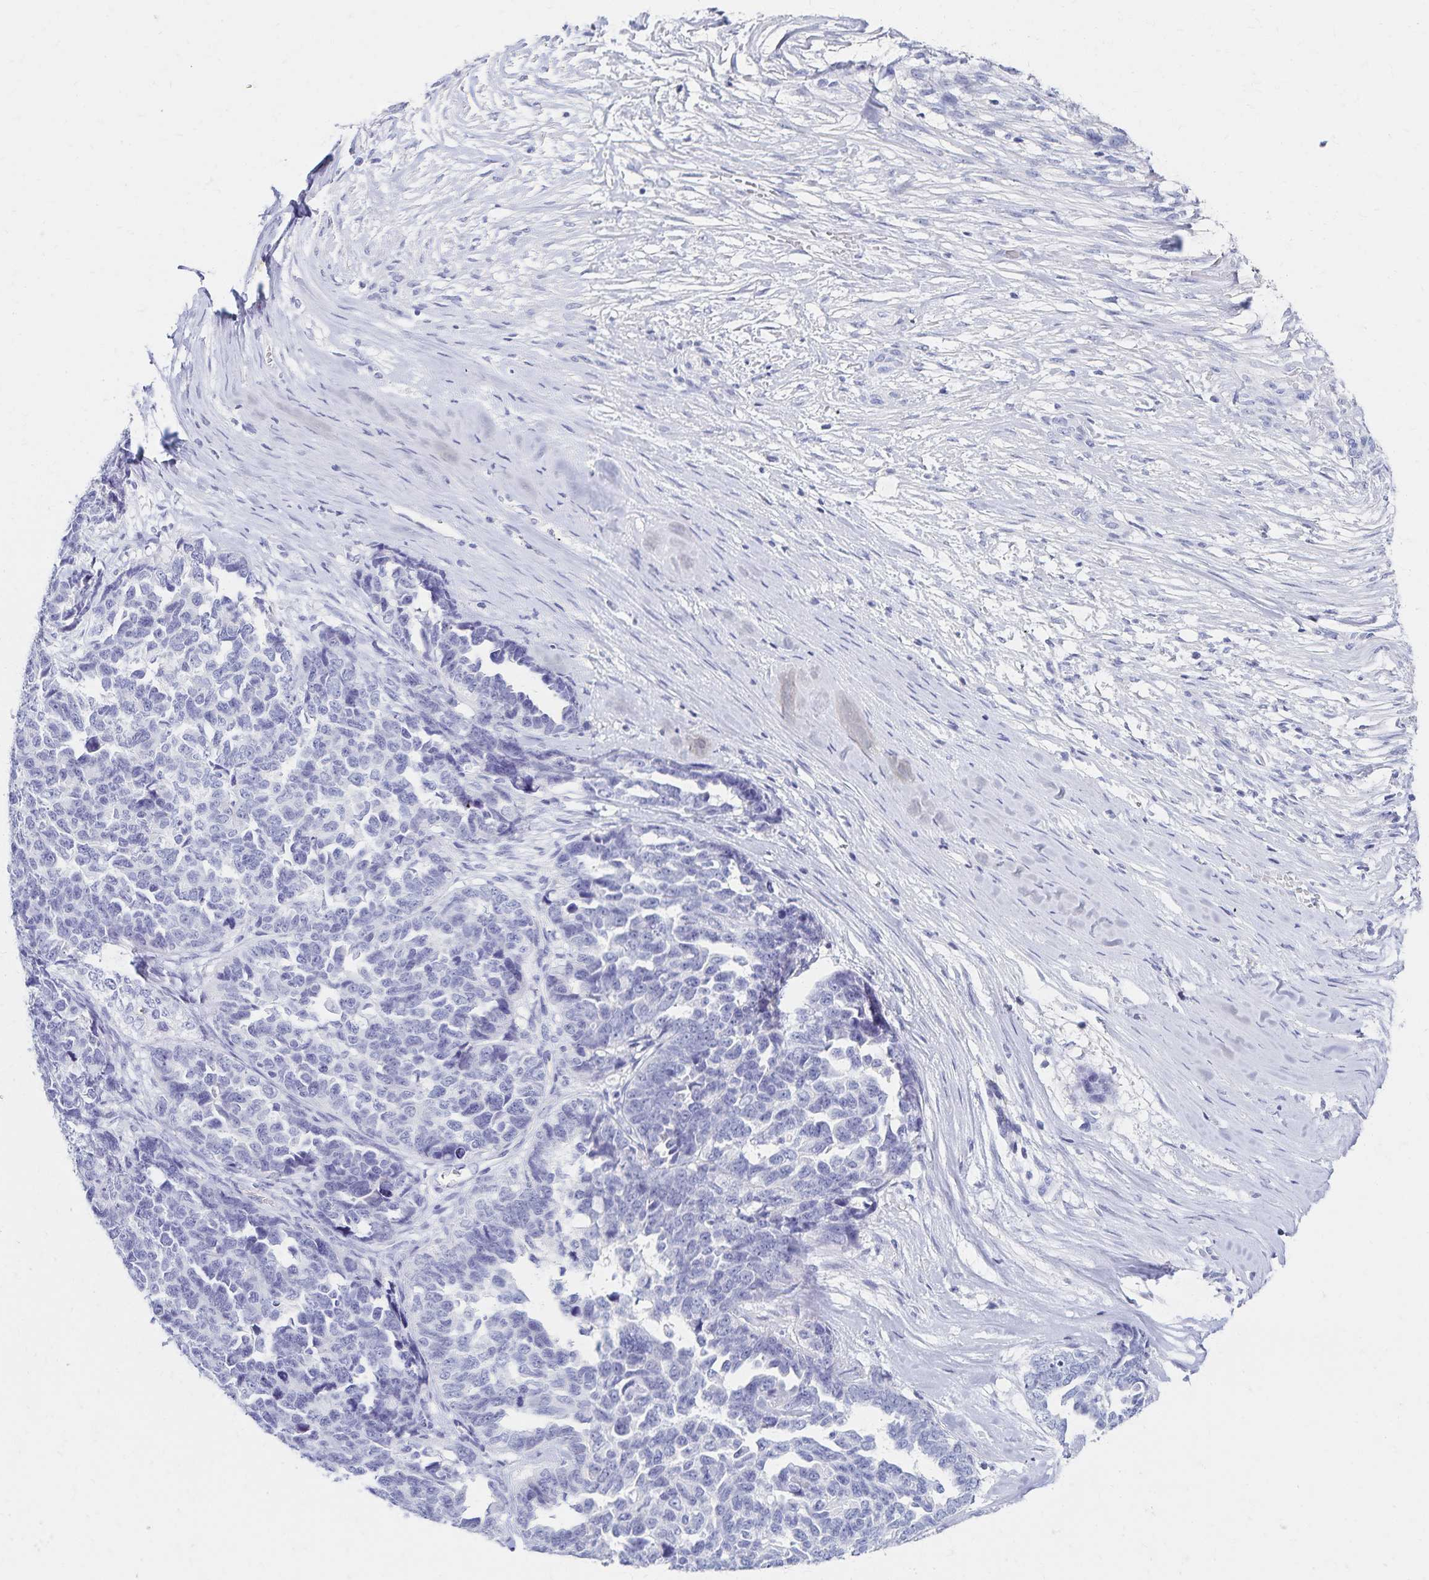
{"staining": {"intensity": "negative", "quantity": "none", "location": "none"}, "tissue": "ovarian cancer", "cell_type": "Tumor cells", "image_type": "cancer", "snomed": [{"axis": "morphology", "description": "Cystadenocarcinoma, serous, NOS"}, {"axis": "topography", "description": "Ovary"}], "caption": "Micrograph shows no significant protein staining in tumor cells of serous cystadenocarcinoma (ovarian).", "gene": "C2orf50", "patient": {"sex": "female", "age": 69}}